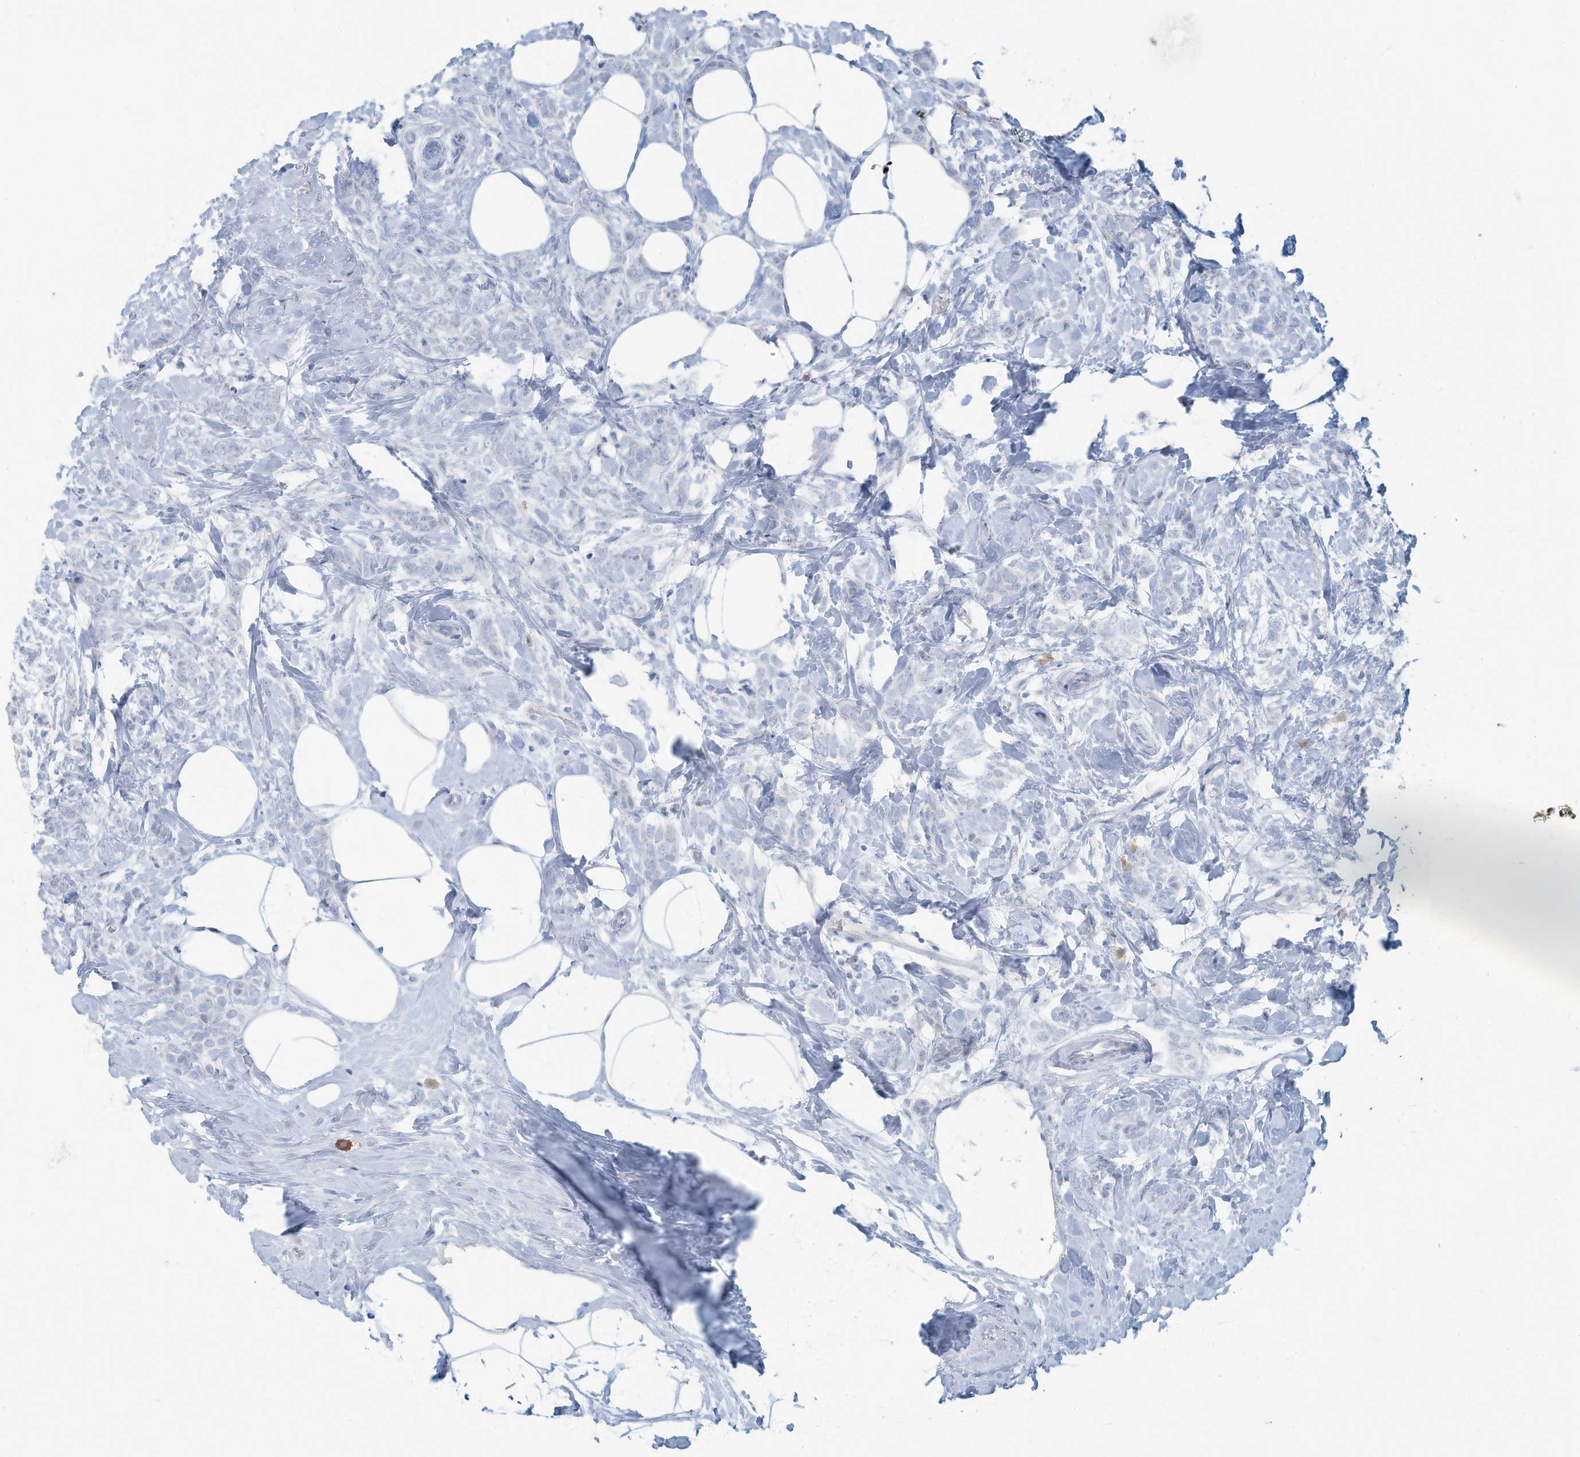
{"staining": {"intensity": "negative", "quantity": "none", "location": "none"}, "tissue": "breast cancer", "cell_type": "Tumor cells", "image_type": "cancer", "snomed": [{"axis": "morphology", "description": "Lobular carcinoma, in situ"}, {"axis": "morphology", "description": "Lobular carcinoma"}, {"axis": "topography", "description": "Breast"}], "caption": "Photomicrograph shows no significant protein staining in tumor cells of breast cancer.", "gene": "ERI2", "patient": {"sex": "female", "age": 41}}